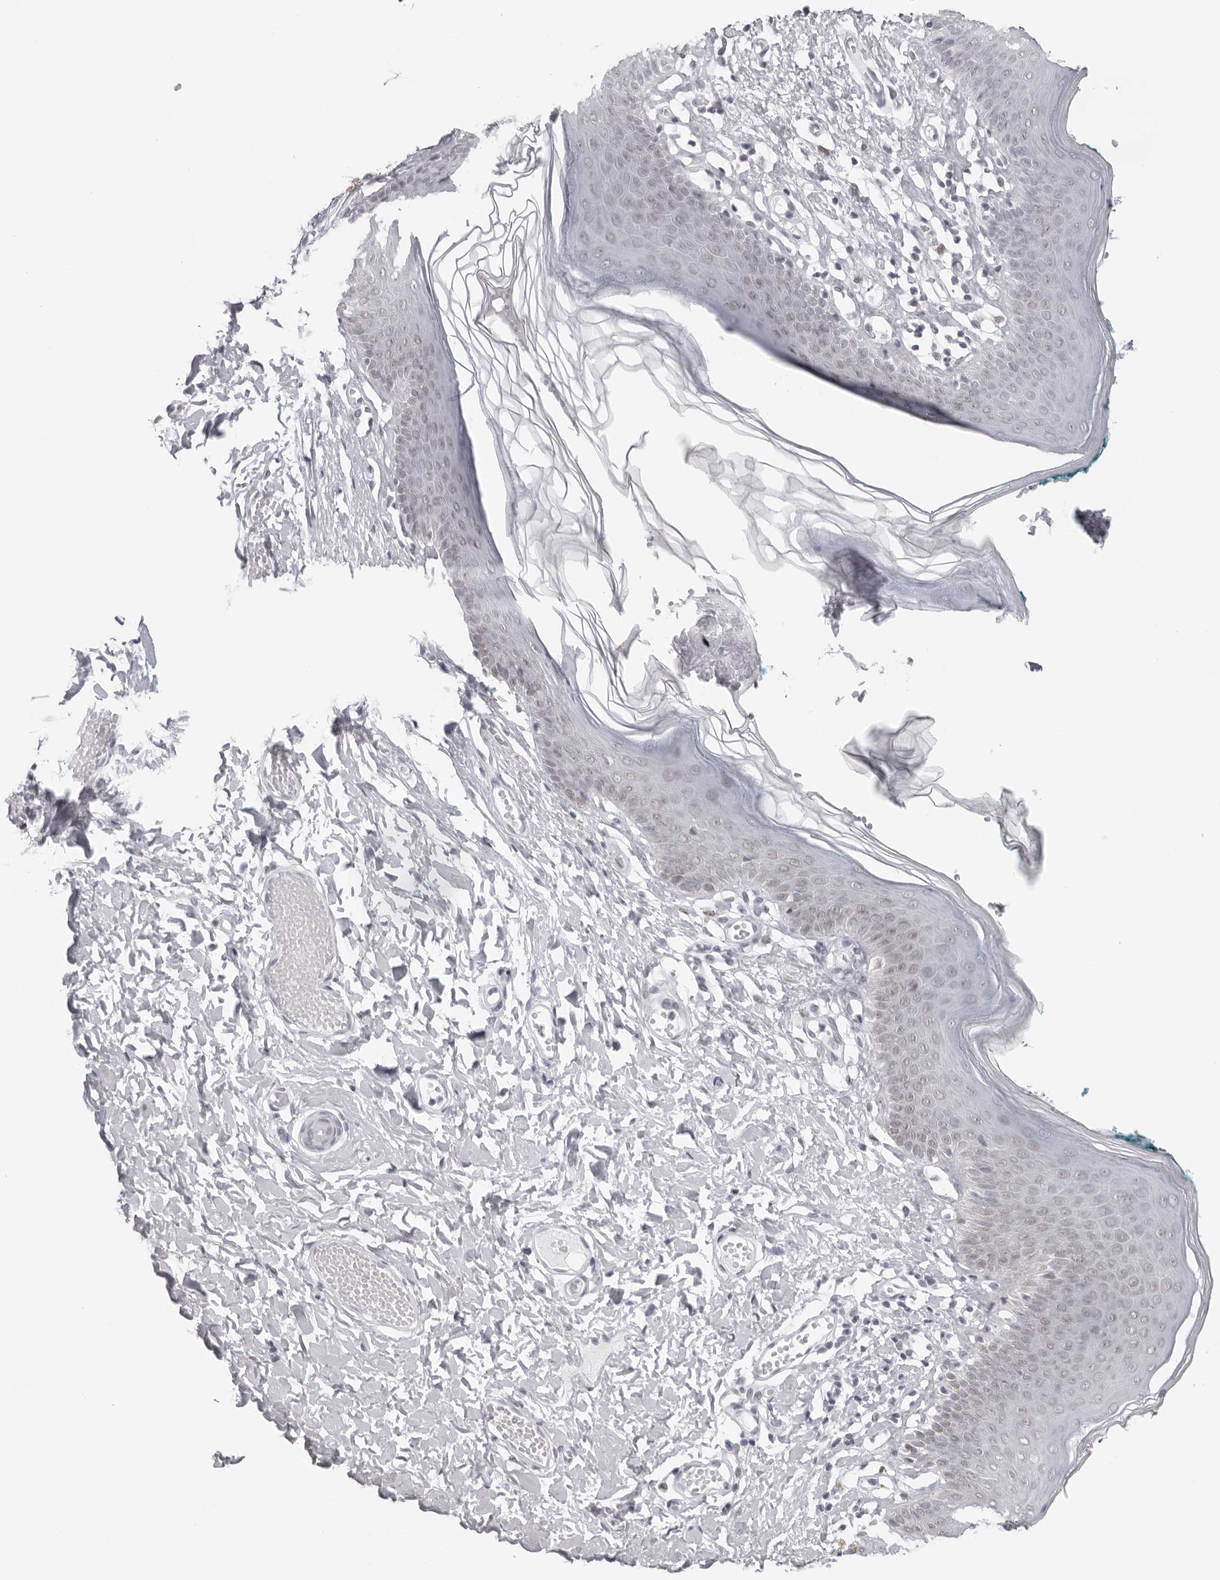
{"staining": {"intensity": "weak", "quantity": "<25%", "location": "nuclear"}, "tissue": "skin", "cell_type": "Epidermal cells", "image_type": "normal", "snomed": [{"axis": "morphology", "description": "Normal tissue, NOS"}, {"axis": "morphology", "description": "Inflammation, NOS"}, {"axis": "topography", "description": "Vulva"}], "caption": "Immunohistochemistry of unremarkable human skin exhibits no expression in epidermal cells. (DAB (3,3'-diaminobenzidine) IHC, high magnification).", "gene": "ESPN", "patient": {"sex": "female", "age": 84}}